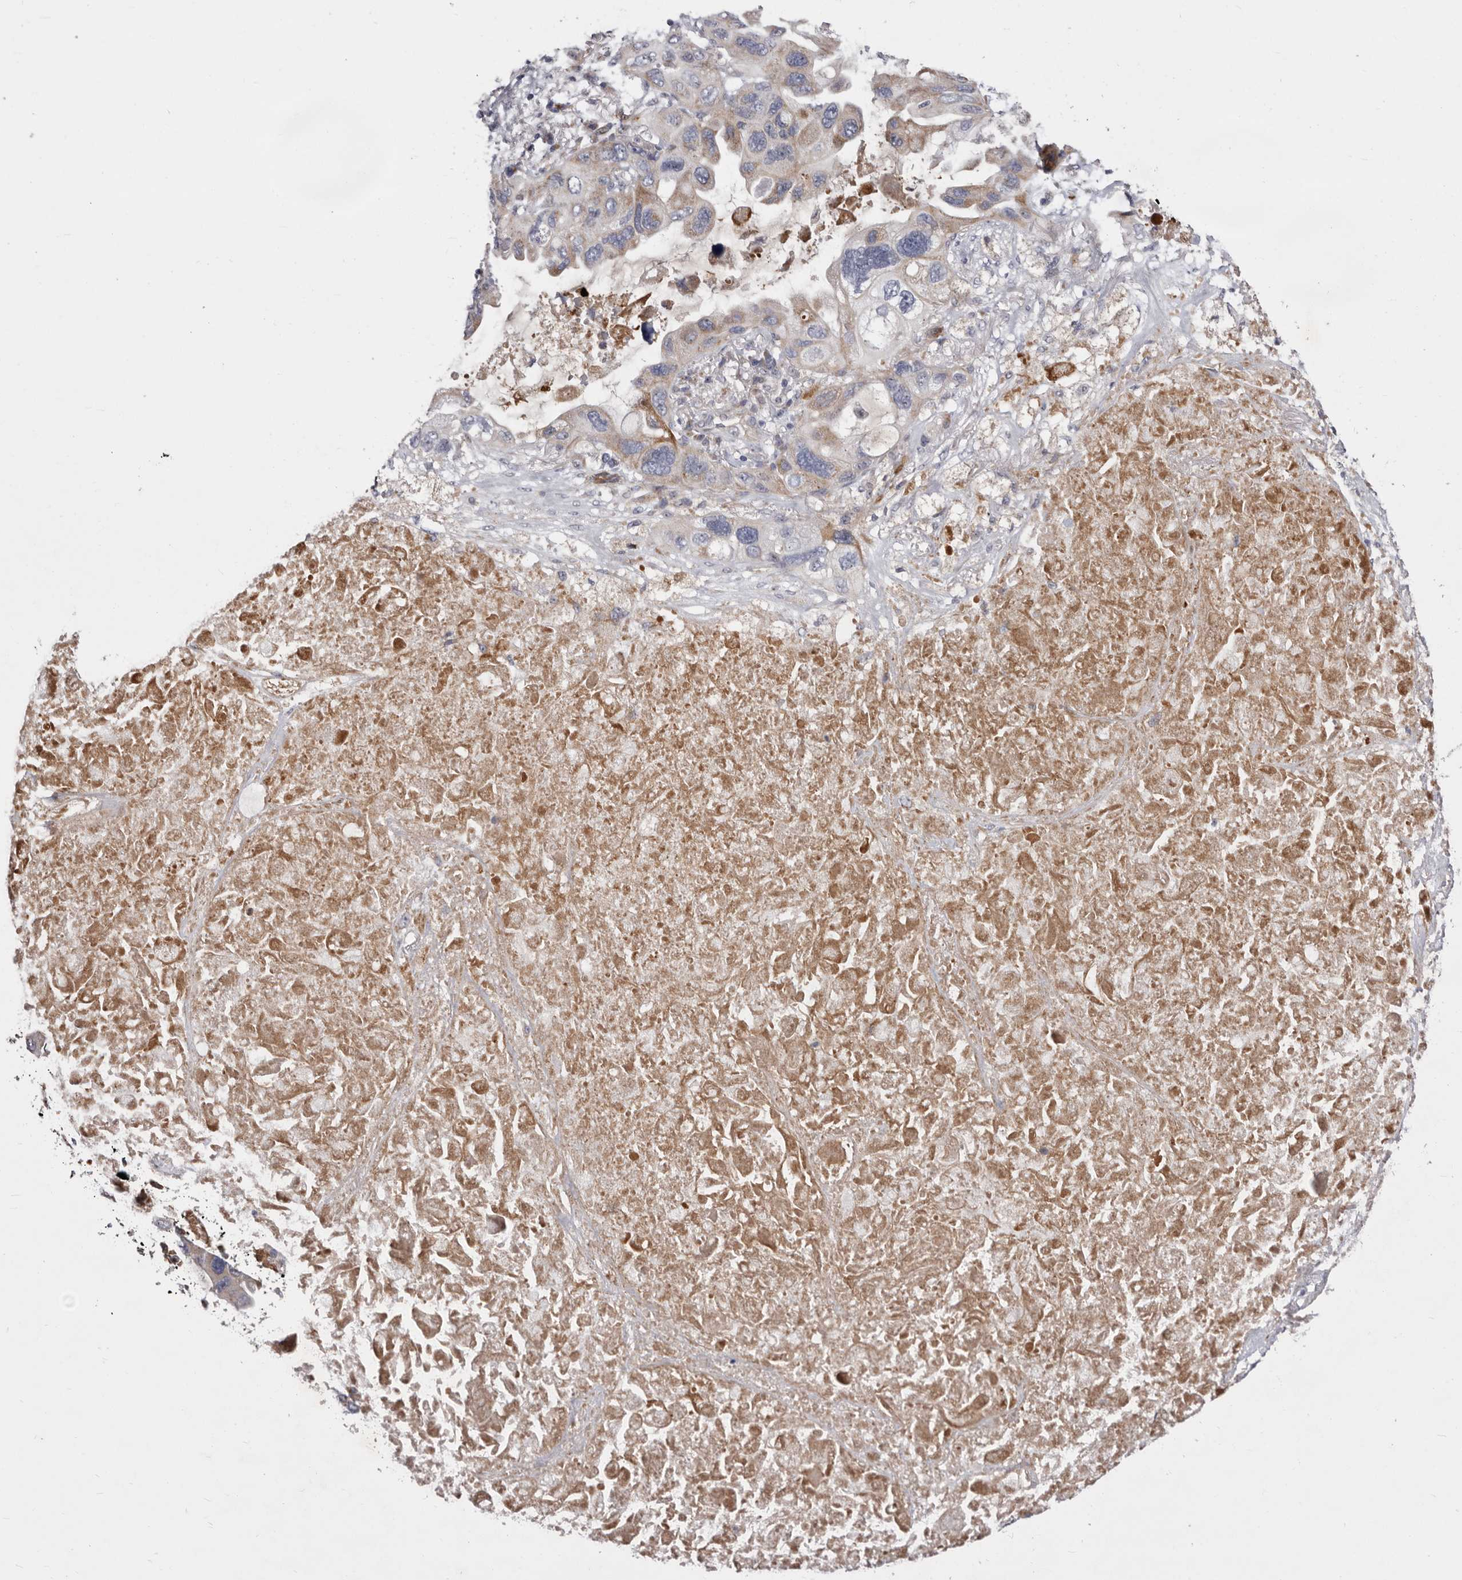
{"staining": {"intensity": "moderate", "quantity": "<25%", "location": "cytoplasmic/membranous"}, "tissue": "lung cancer", "cell_type": "Tumor cells", "image_type": "cancer", "snomed": [{"axis": "morphology", "description": "Squamous cell carcinoma, NOS"}, {"axis": "topography", "description": "Lung"}], "caption": "This is an image of immunohistochemistry staining of lung cancer (squamous cell carcinoma), which shows moderate staining in the cytoplasmic/membranous of tumor cells.", "gene": "NUBPL", "patient": {"sex": "female", "age": 73}}